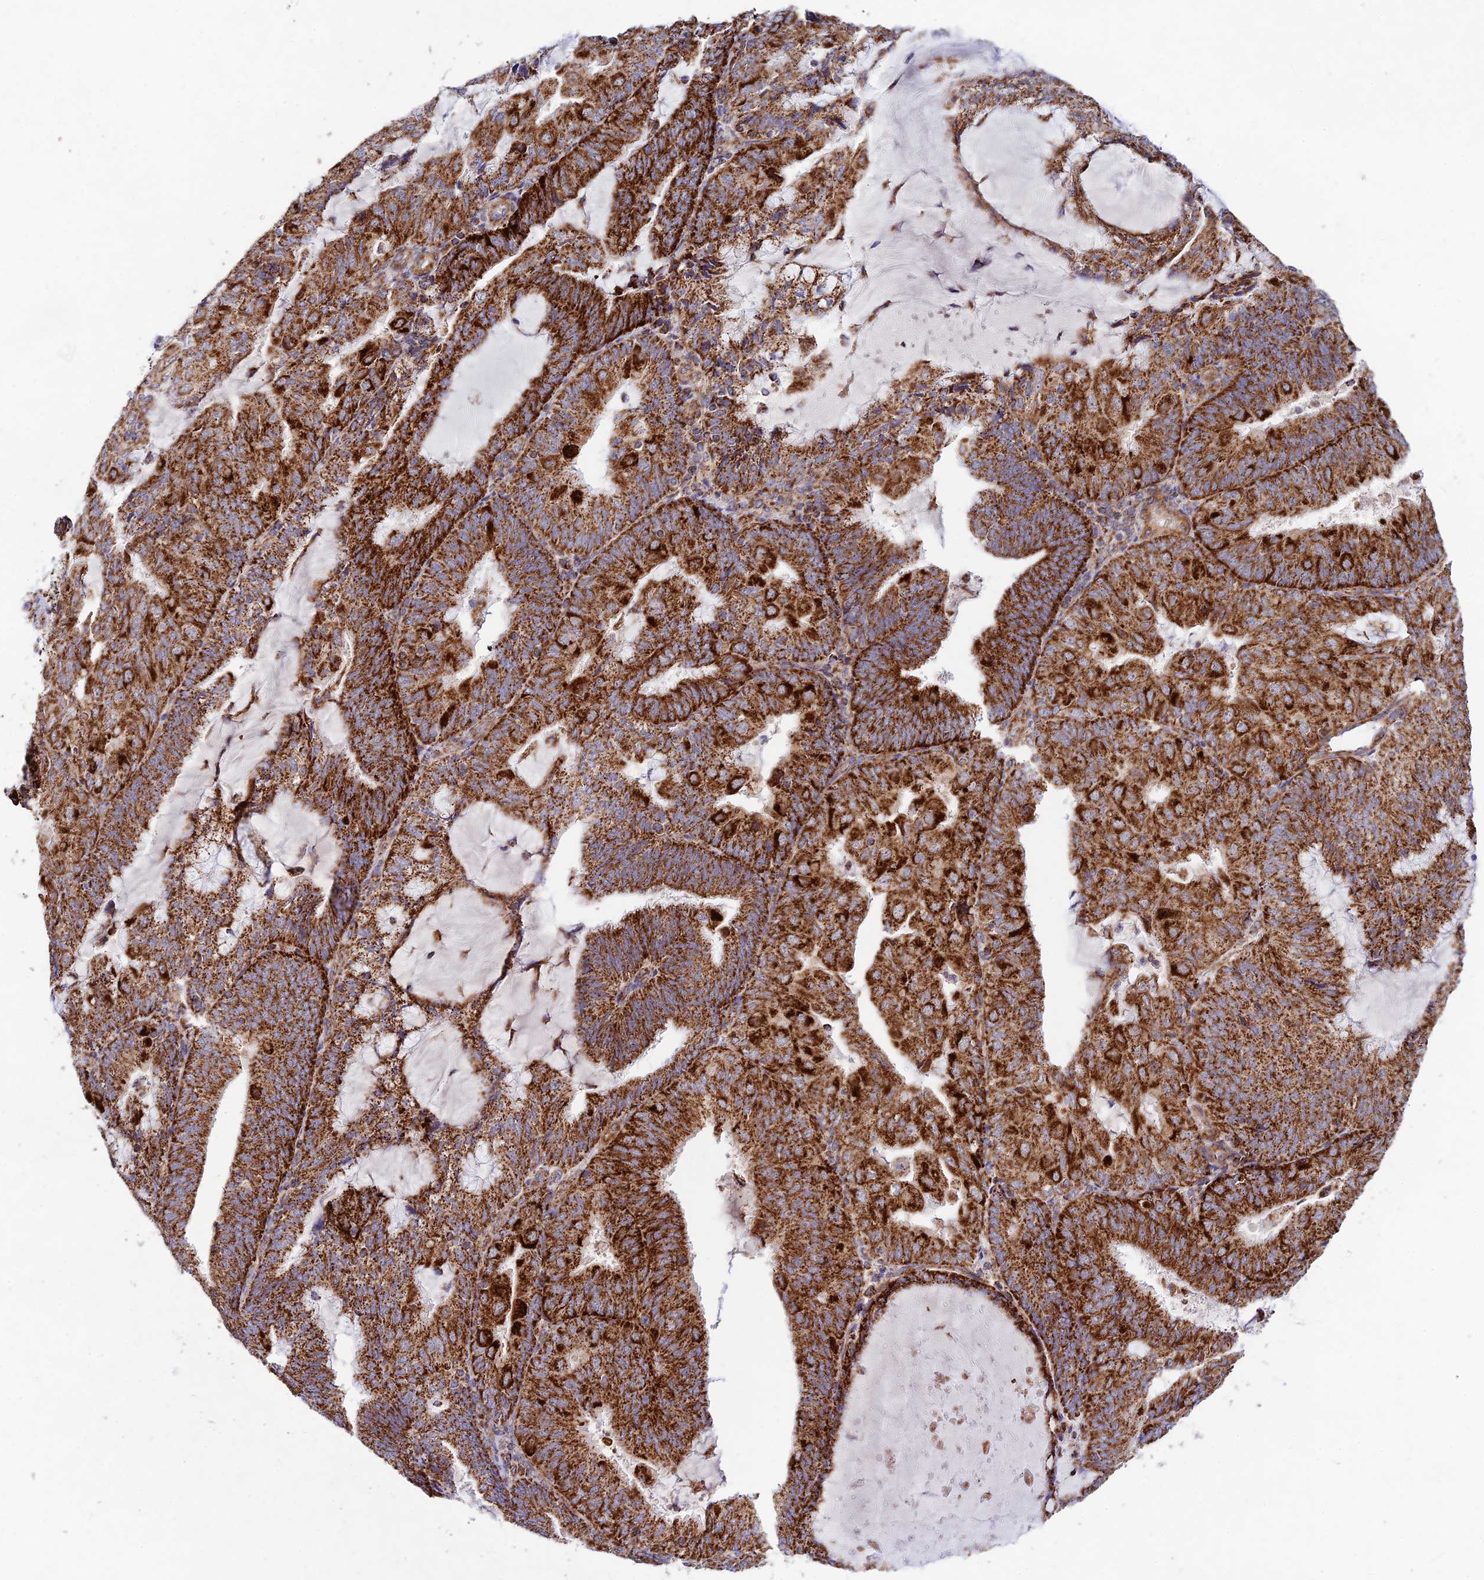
{"staining": {"intensity": "strong", "quantity": ">75%", "location": "cytoplasmic/membranous"}, "tissue": "endometrial cancer", "cell_type": "Tumor cells", "image_type": "cancer", "snomed": [{"axis": "morphology", "description": "Adenocarcinoma, NOS"}, {"axis": "topography", "description": "Endometrium"}], "caption": "Human adenocarcinoma (endometrial) stained for a protein (brown) reveals strong cytoplasmic/membranous positive positivity in approximately >75% of tumor cells.", "gene": "KHDC3L", "patient": {"sex": "female", "age": 81}}